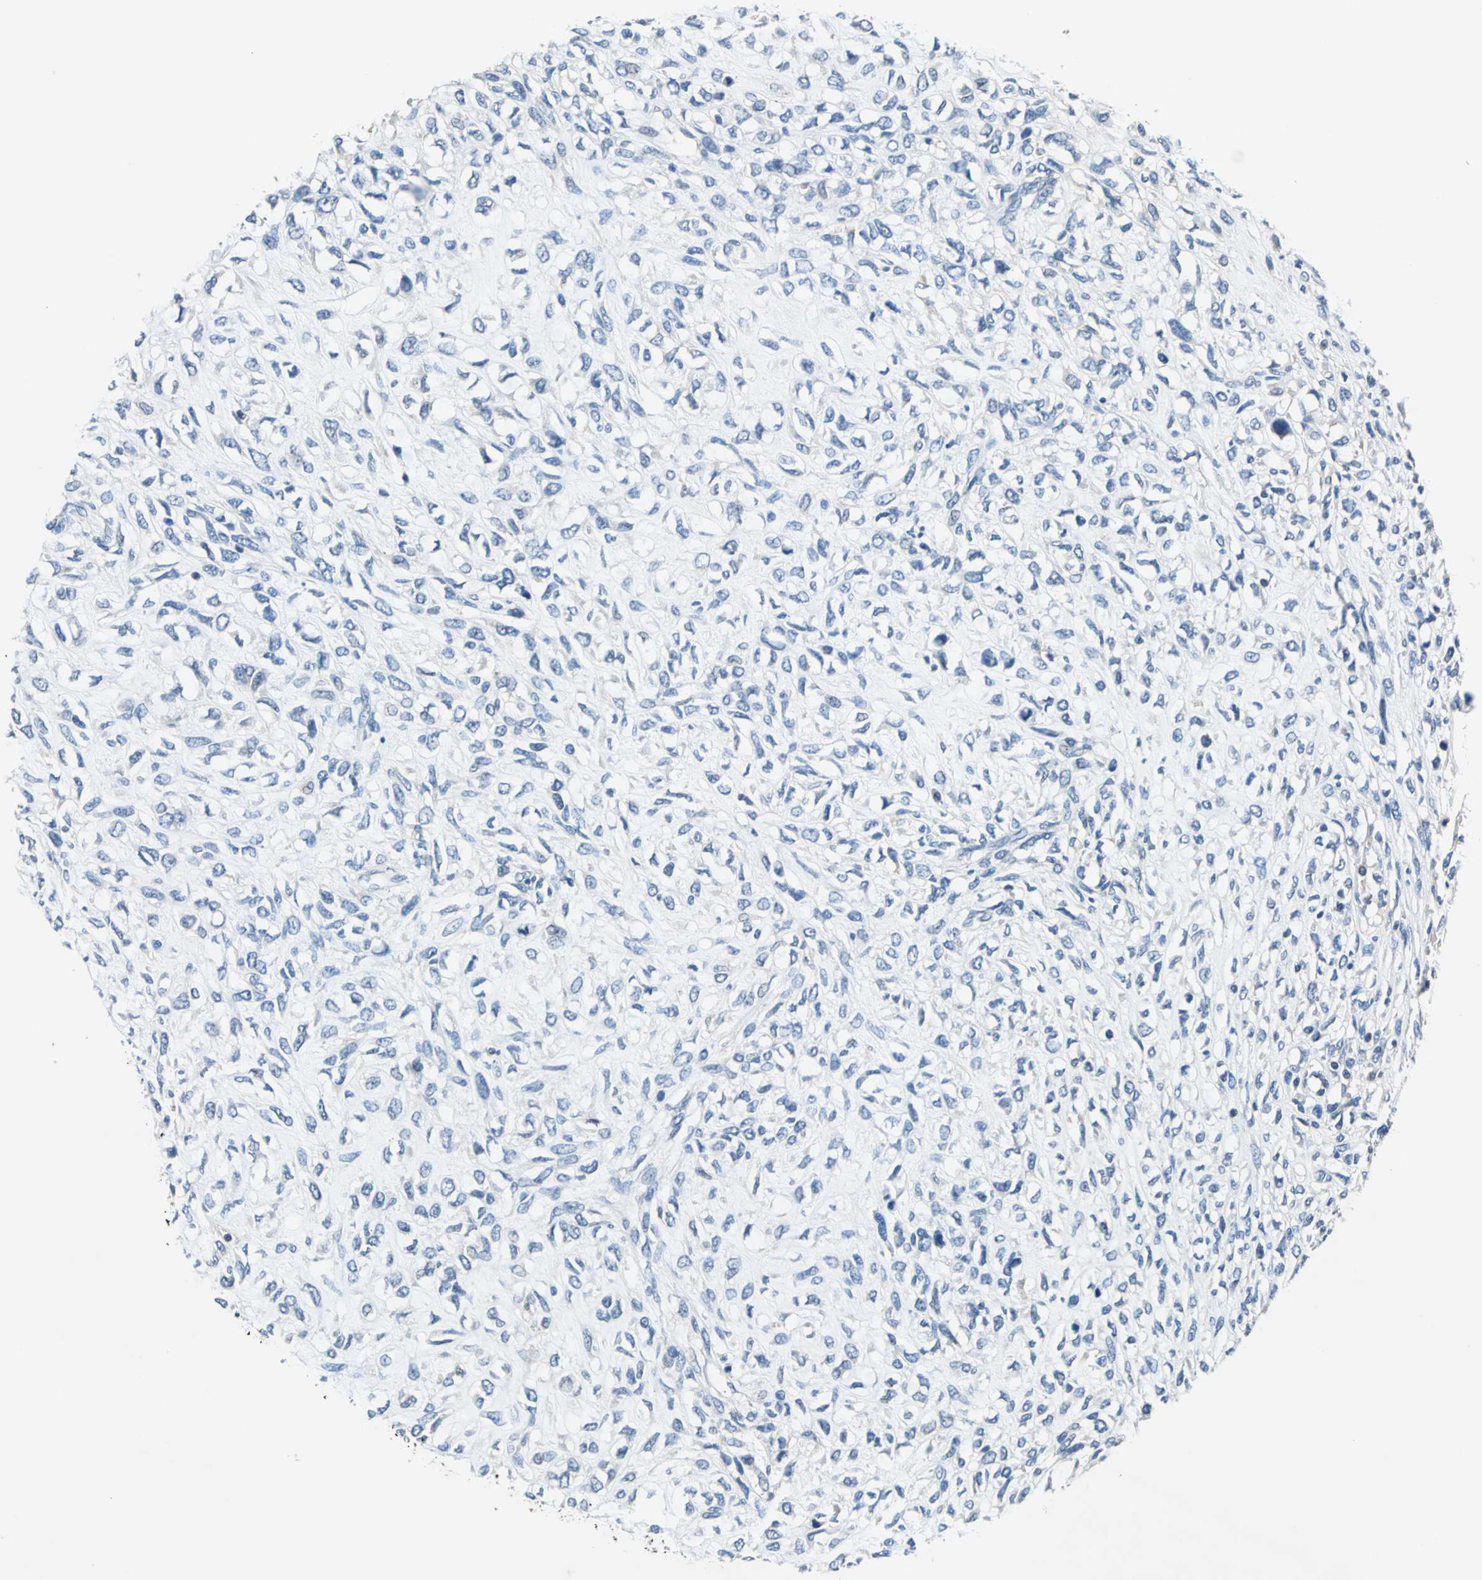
{"staining": {"intensity": "negative", "quantity": "none", "location": "none"}, "tissue": "head and neck cancer", "cell_type": "Tumor cells", "image_type": "cancer", "snomed": [{"axis": "morphology", "description": "Necrosis, NOS"}, {"axis": "morphology", "description": "Neoplasm, malignant, NOS"}, {"axis": "topography", "description": "Salivary gland"}, {"axis": "topography", "description": "Head-Neck"}], "caption": "Human head and neck cancer stained for a protein using immunohistochemistry demonstrates no staining in tumor cells.", "gene": "PRKCA", "patient": {"sex": "male", "age": 43}}